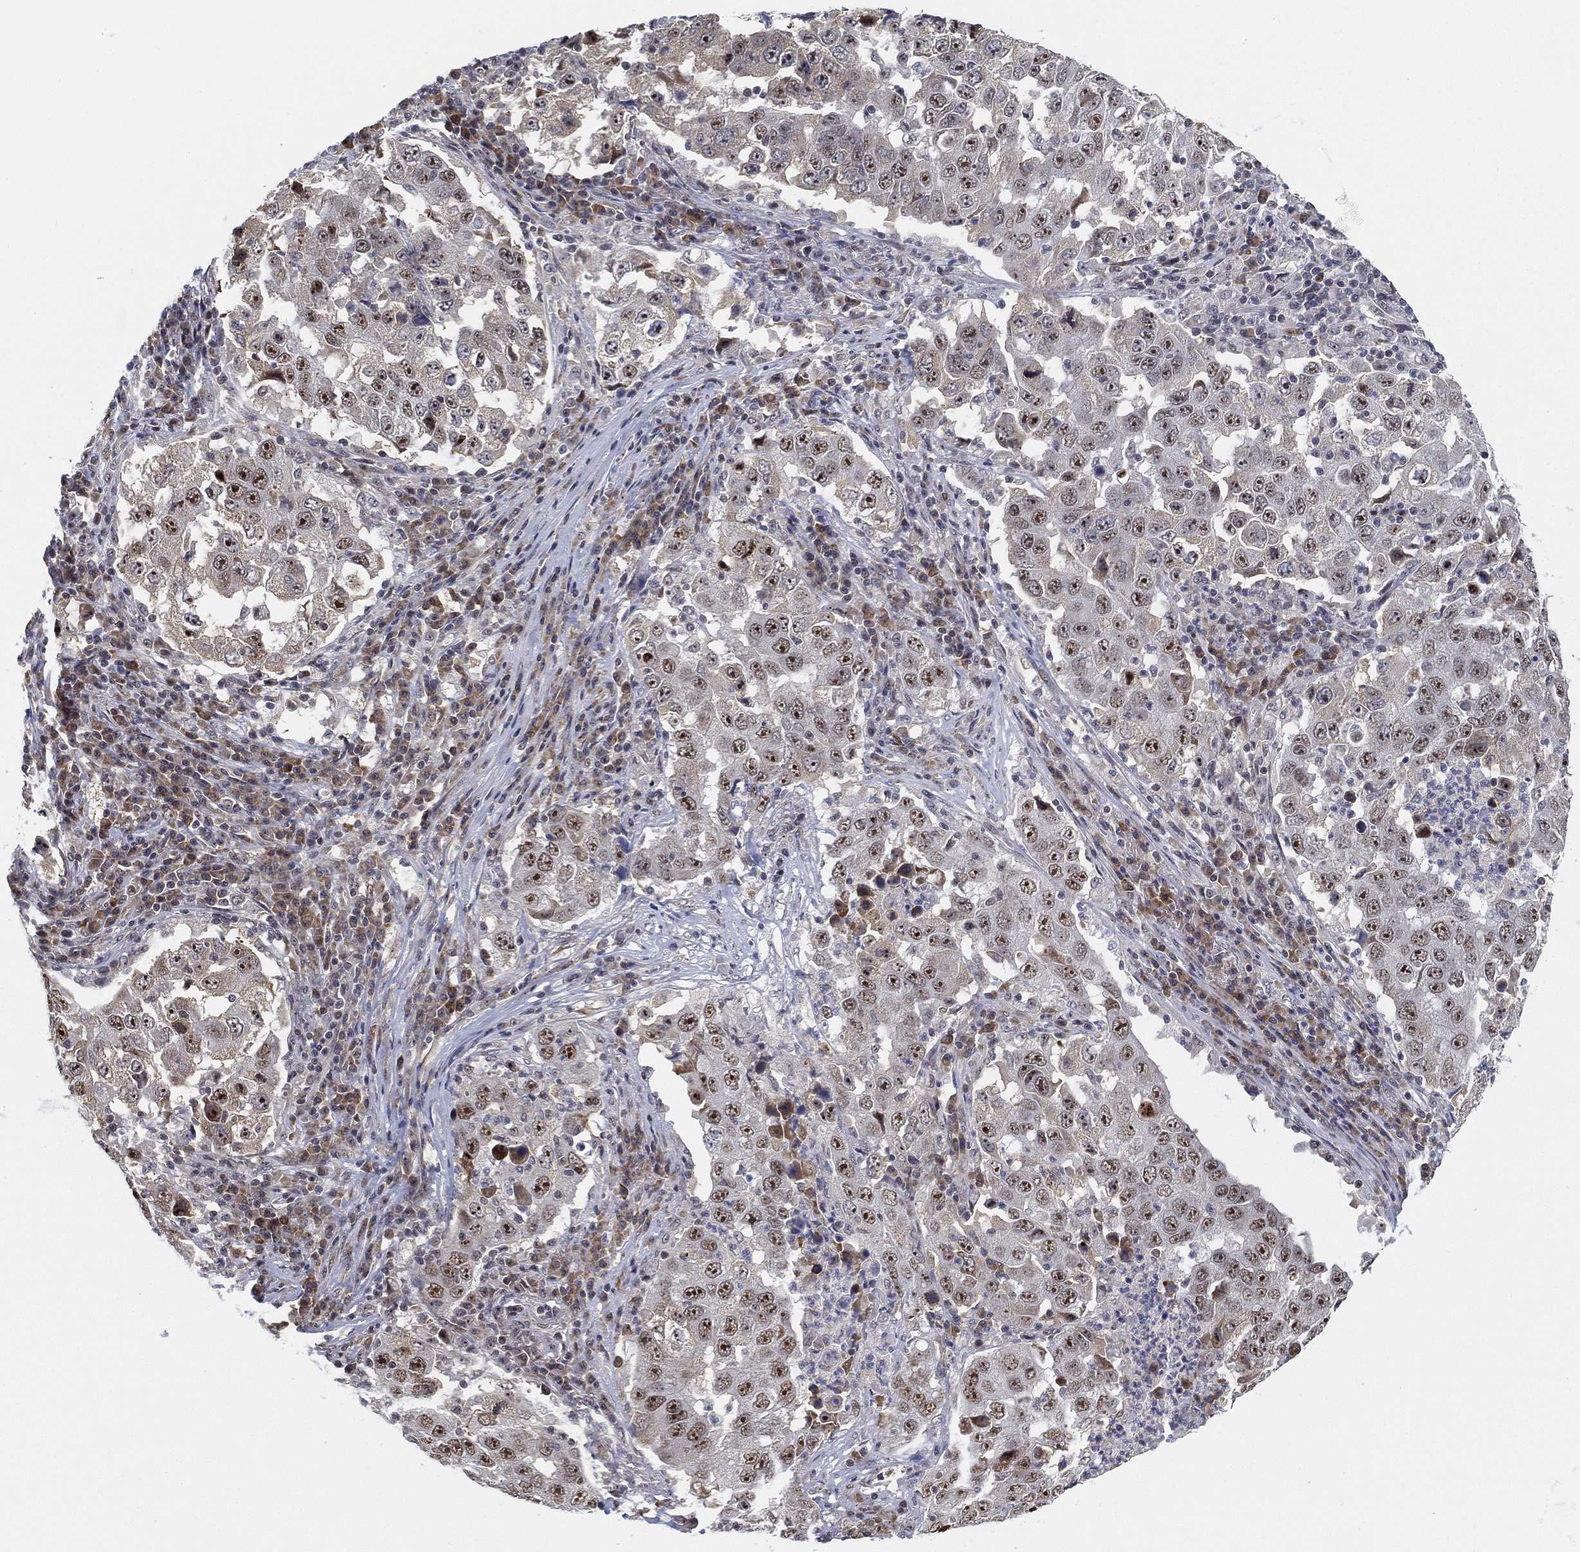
{"staining": {"intensity": "strong", "quantity": ">75%", "location": "nuclear"}, "tissue": "lung cancer", "cell_type": "Tumor cells", "image_type": "cancer", "snomed": [{"axis": "morphology", "description": "Adenocarcinoma, NOS"}, {"axis": "topography", "description": "Lung"}], "caption": "Brown immunohistochemical staining in lung cancer shows strong nuclear staining in about >75% of tumor cells. (Brightfield microscopy of DAB IHC at high magnification).", "gene": "PPP1R16B", "patient": {"sex": "male", "age": 73}}